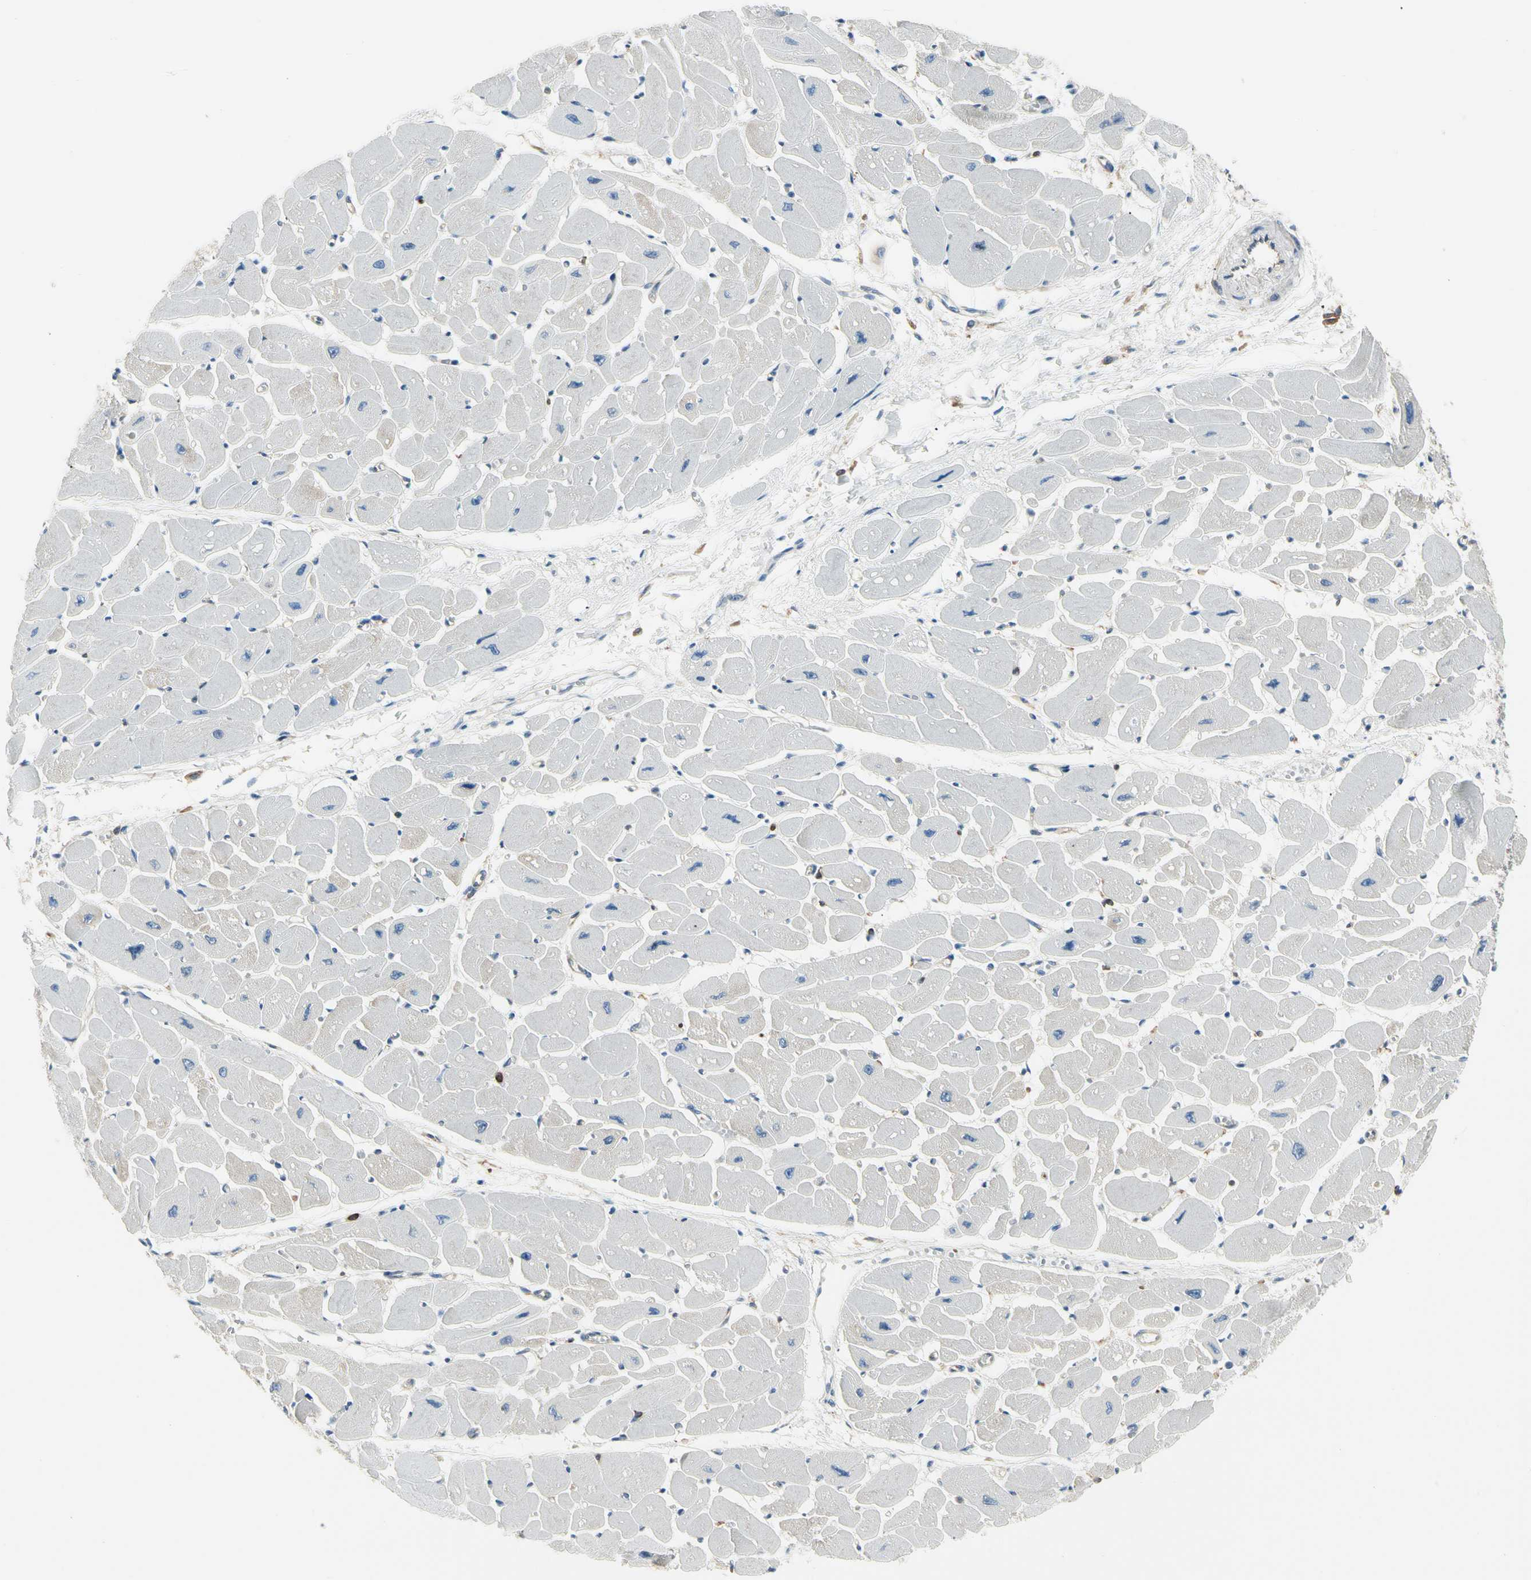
{"staining": {"intensity": "negative", "quantity": "none", "location": "none"}, "tissue": "heart muscle", "cell_type": "Cardiomyocytes", "image_type": "normal", "snomed": [{"axis": "morphology", "description": "Normal tissue, NOS"}, {"axis": "topography", "description": "Heart"}], "caption": "DAB immunohistochemical staining of normal human heart muscle reveals no significant expression in cardiomyocytes. (Brightfield microscopy of DAB immunohistochemistry (IHC) at high magnification).", "gene": "CAPZA2", "patient": {"sex": "female", "age": 54}}